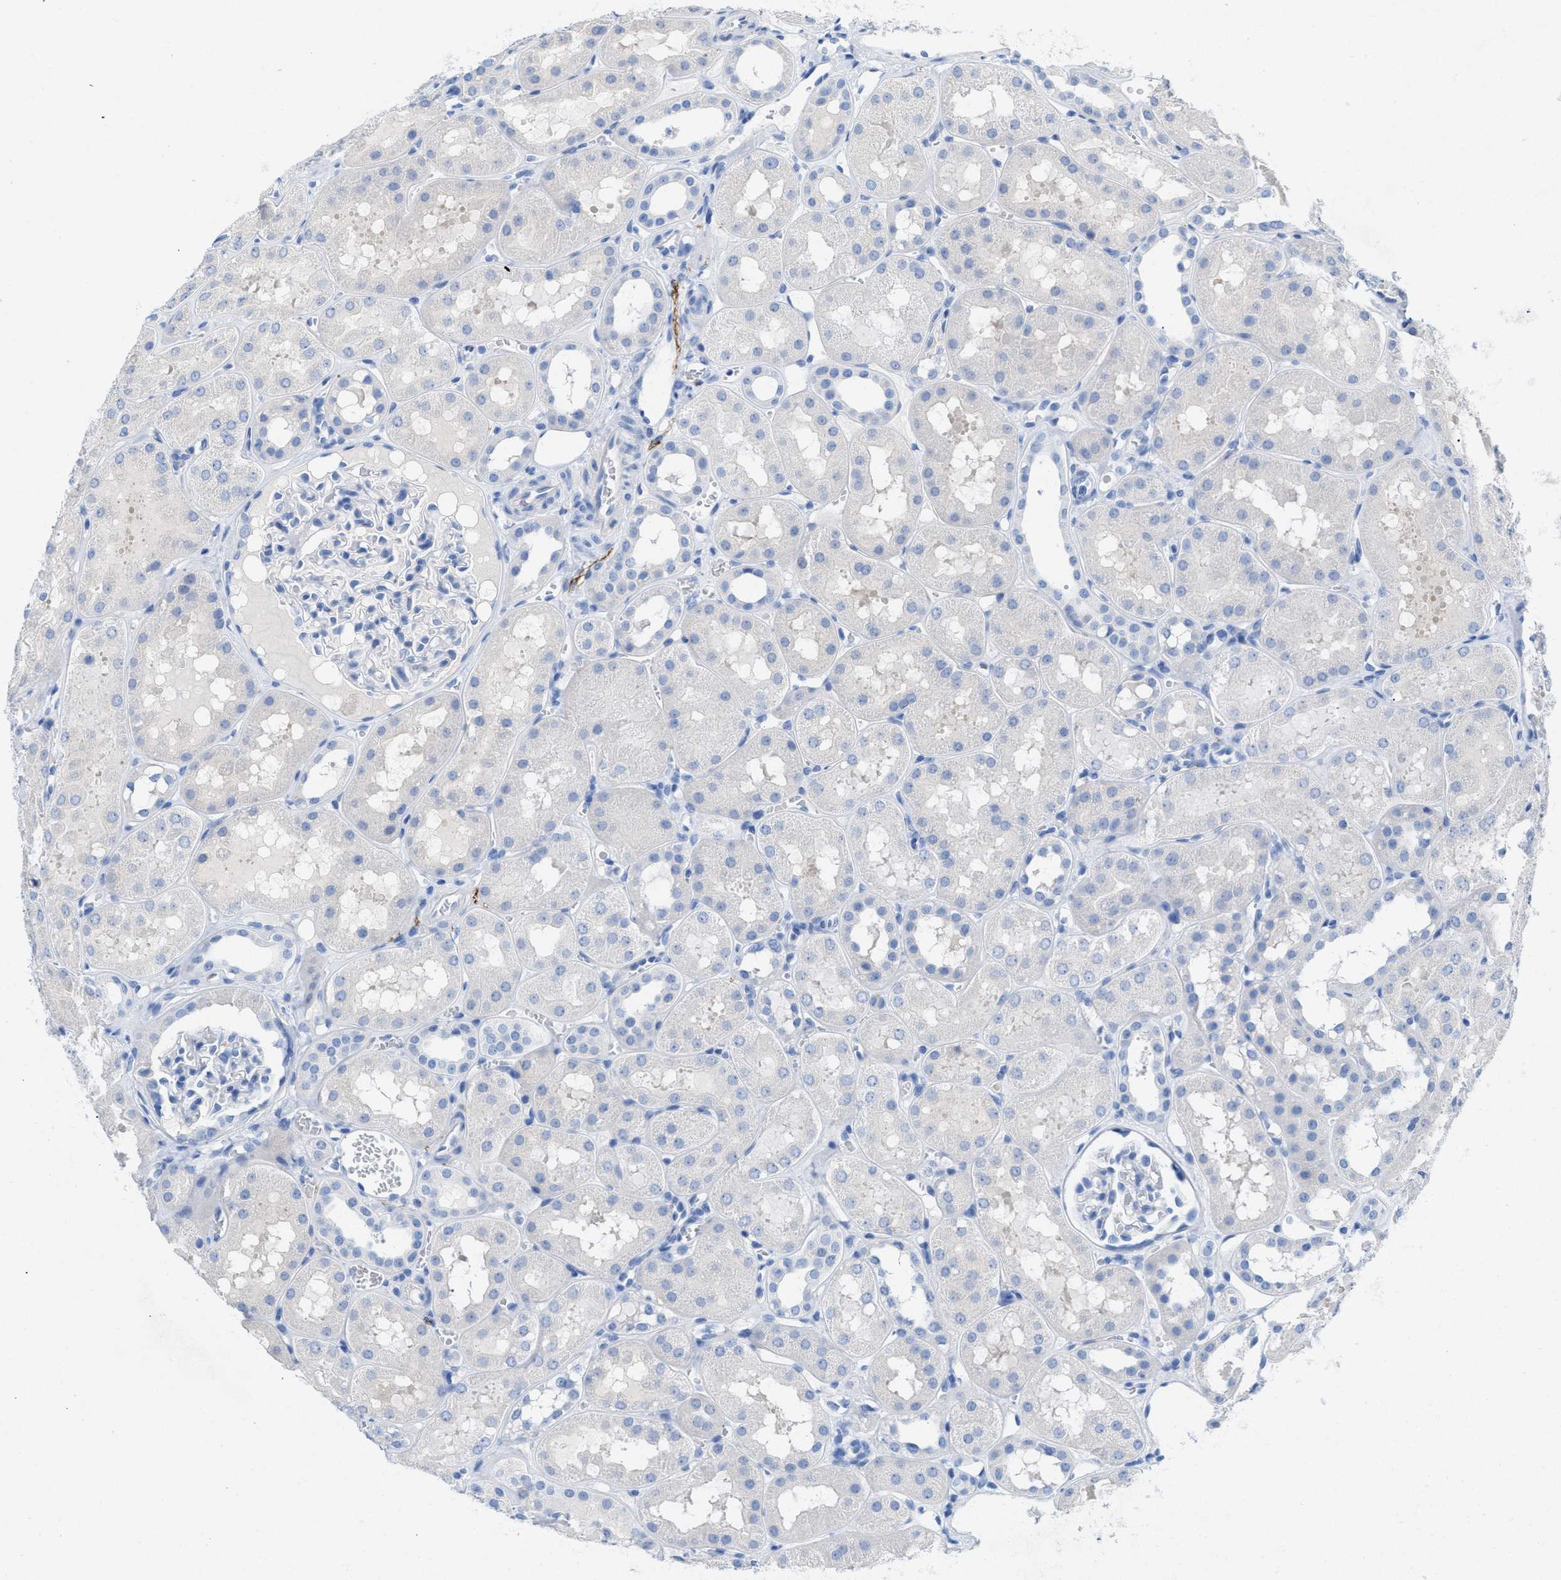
{"staining": {"intensity": "negative", "quantity": "none", "location": "none"}, "tissue": "kidney", "cell_type": "Cells in glomeruli", "image_type": "normal", "snomed": [{"axis": "morphology", "description": "Normal tissue, NOS"}, {"axis": "topography", "description": "Kidney"}, {"axis": "topography", "description": "Urinary bladder"}], "caption": "Immunohistochemistry photomicrograph of normal kidney: human kidney stained with DAB exhibits no significant protein expression in cells in glomeruli.", "gene": "ANKFN1", "patient": {"sex": "male", "age": 16}}